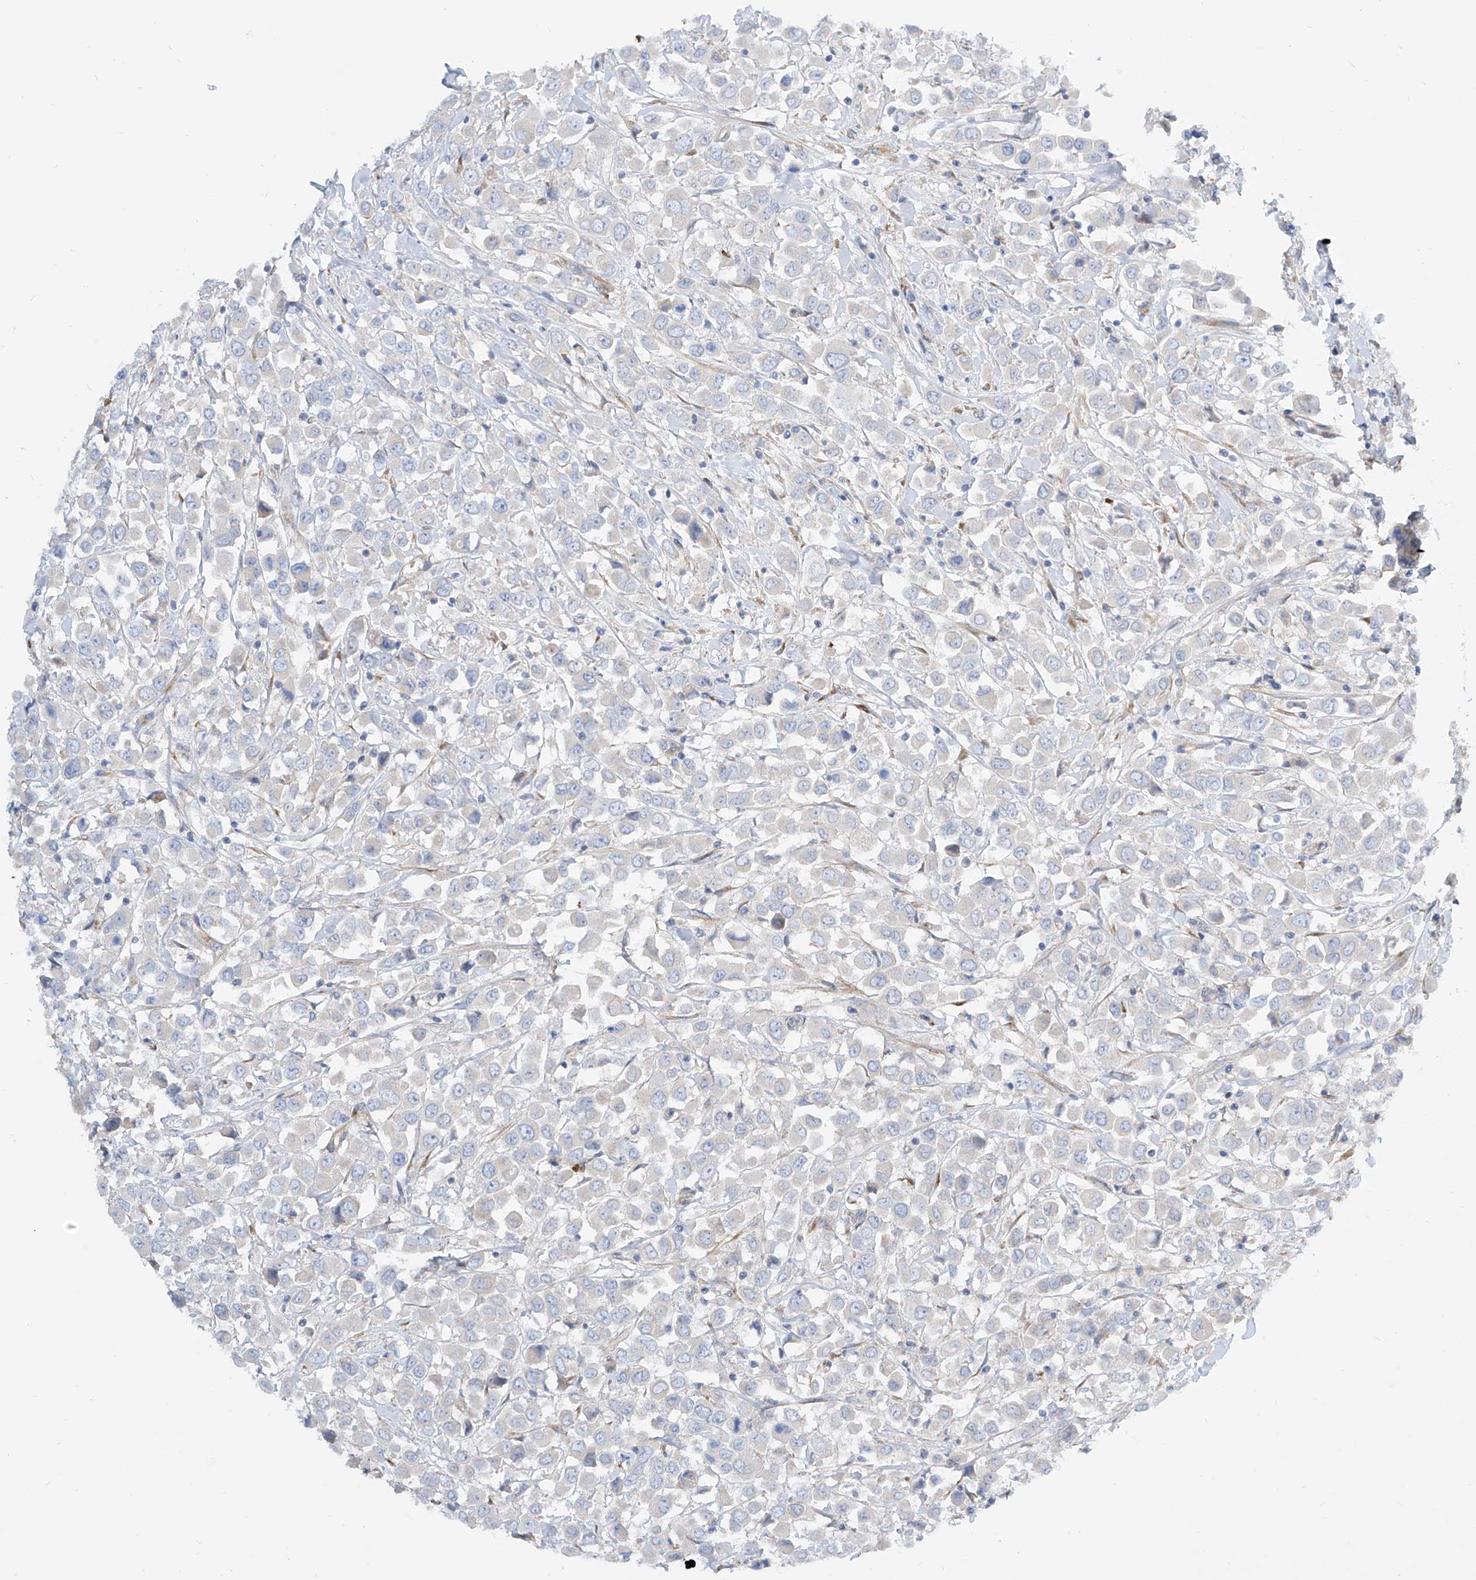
{"staining": {"intensity": "negative", "quantity": "none", "location": "none"}, "tissue": "breast cancer", "cell_type": "Tumor cells", "image_type": "cancer", "snomed": [{"axis": "morphology", "description": "Duct carcinoma"}, {"axis": "topography", "description": "Breast"}], "caption": "There is no significant expression in tumor cells of breast infiltrating ductal carcinoma.", "gene": "LCA5", "patient": {"sex": "female", "age": 61}}